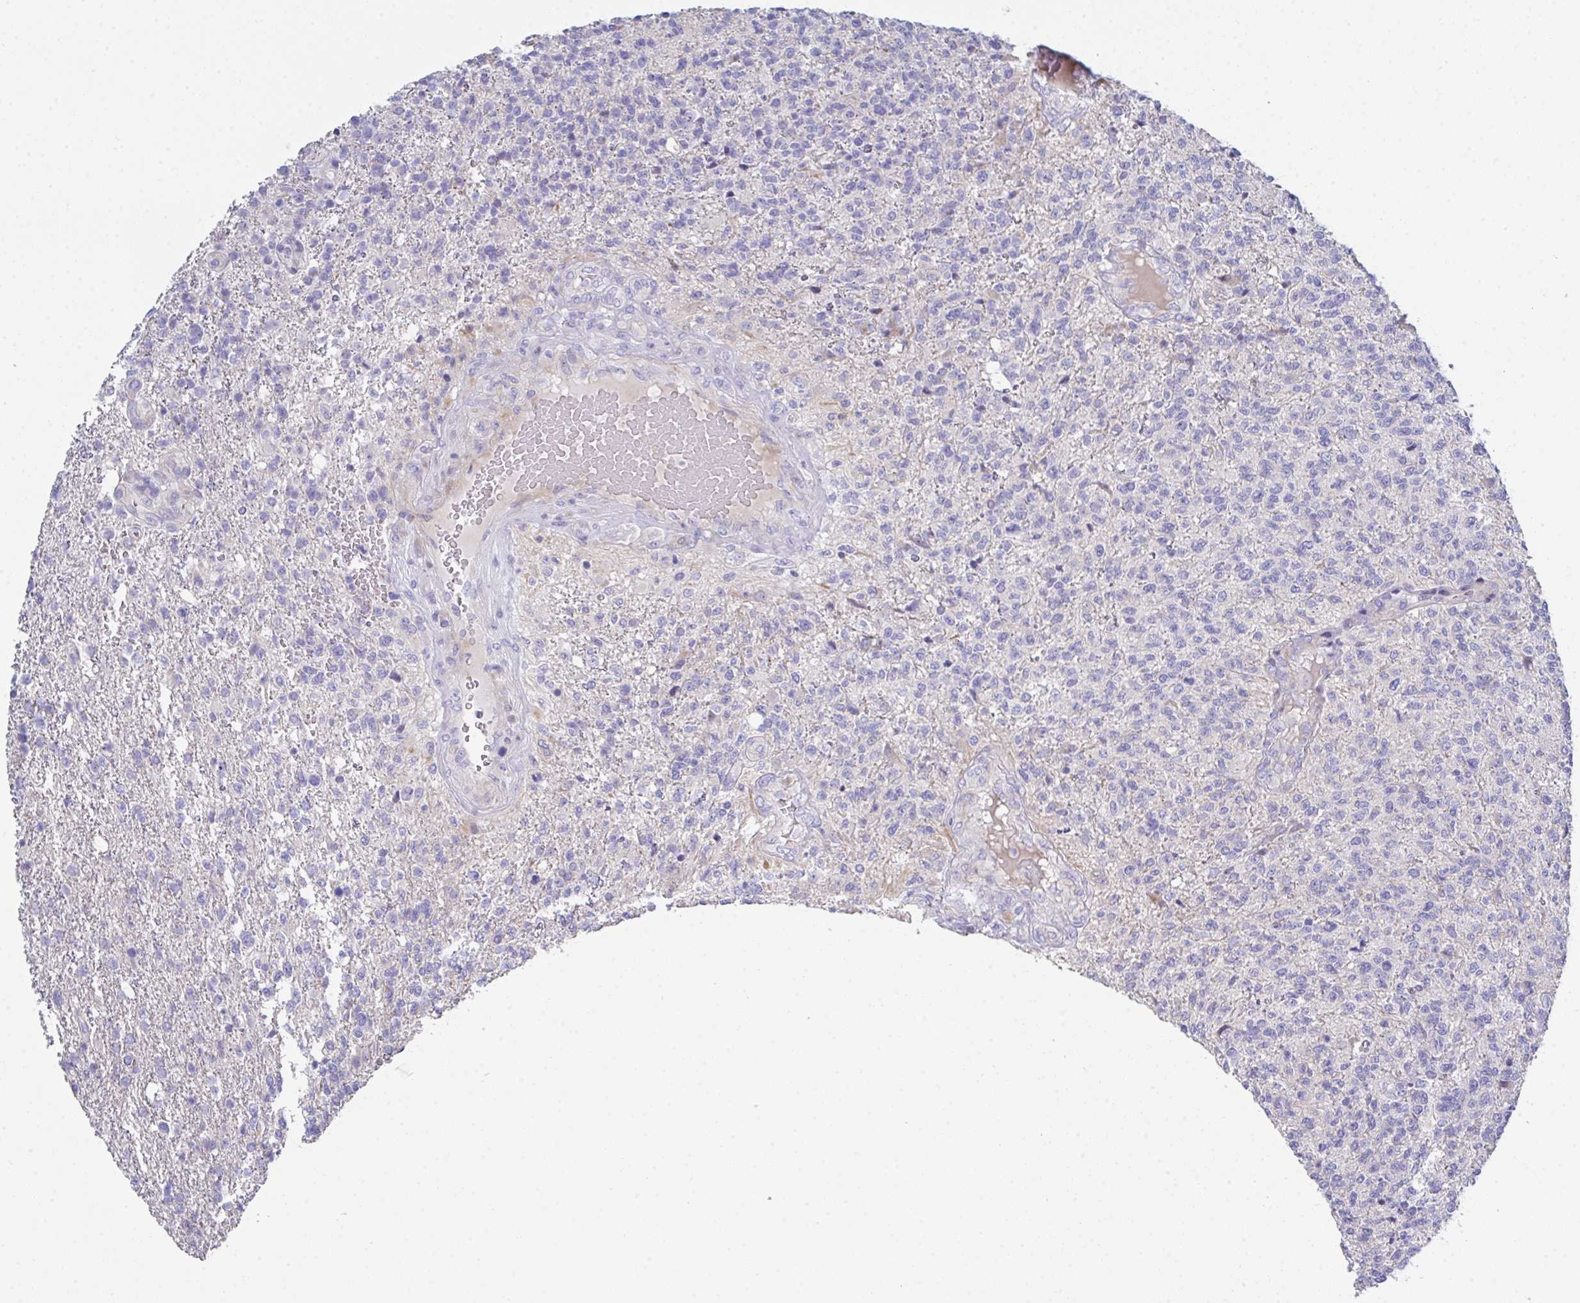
{"staining": {"intensity": "negative", "quantity": "none", "location": "none"}, "tissue": "glioma", "cell_type": "Tumor cells", "image_type": "cancer", "snomed": [{"axis": "morphology", "description": "Glioma, malignant, High grade"}, {"axis": "topography", "description": "Brain"}], "caption": "Immunohistochemistry histopathology image of human glioma stained for a protein (brown), which shows no positivity in tumor cells. (DAB (3,3'-diaminobenzidine) immunohistochemistry with hematoxylin counter stain).", "gene": "FBXO47", "patient": {"sex": "male", "age": 56}}